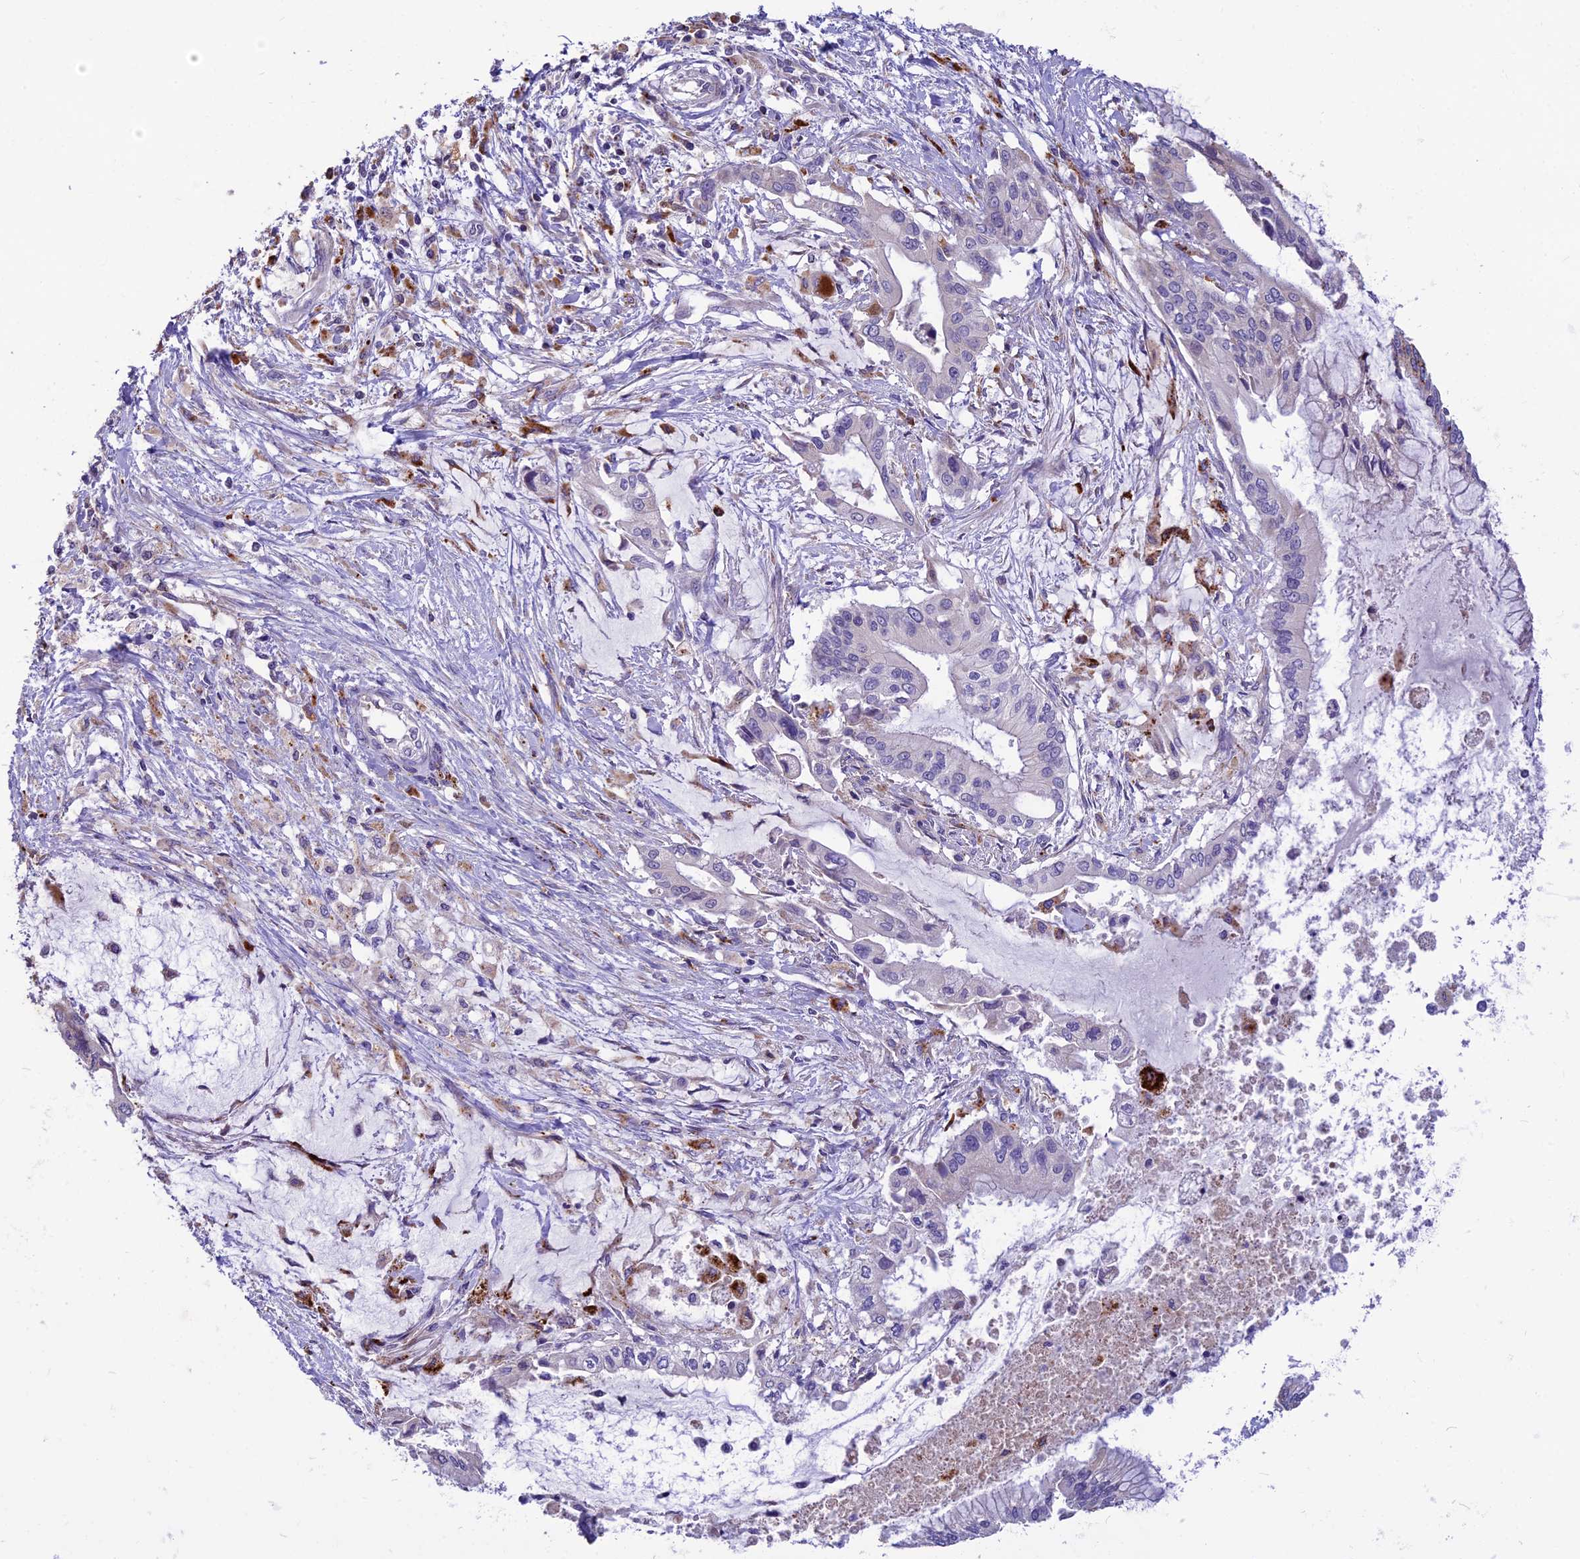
{"staining": {"intensity": "negative", "quantity": "none", "location": "none"}, "tissue": "pancreatic cancer", "cell_type": "Tumor cells", "image_type": "cancer", "snomed": [{"axis": "morphology", "description": "Adenocarcinoma, NOS"}, {"axis": "topography", "description": "Pancreas"}], "caption": "Pancreatic cancer was stained to show a protein in brown. There is no significant positivity in tumor cells. (DAB (3,3'-diaminobenzidine) immunohistochemistry (IHC) visualized using brightfield microscopy, high magnification).", "gene": "THRSP", "patient": {"sex": "male", "age": 46}}